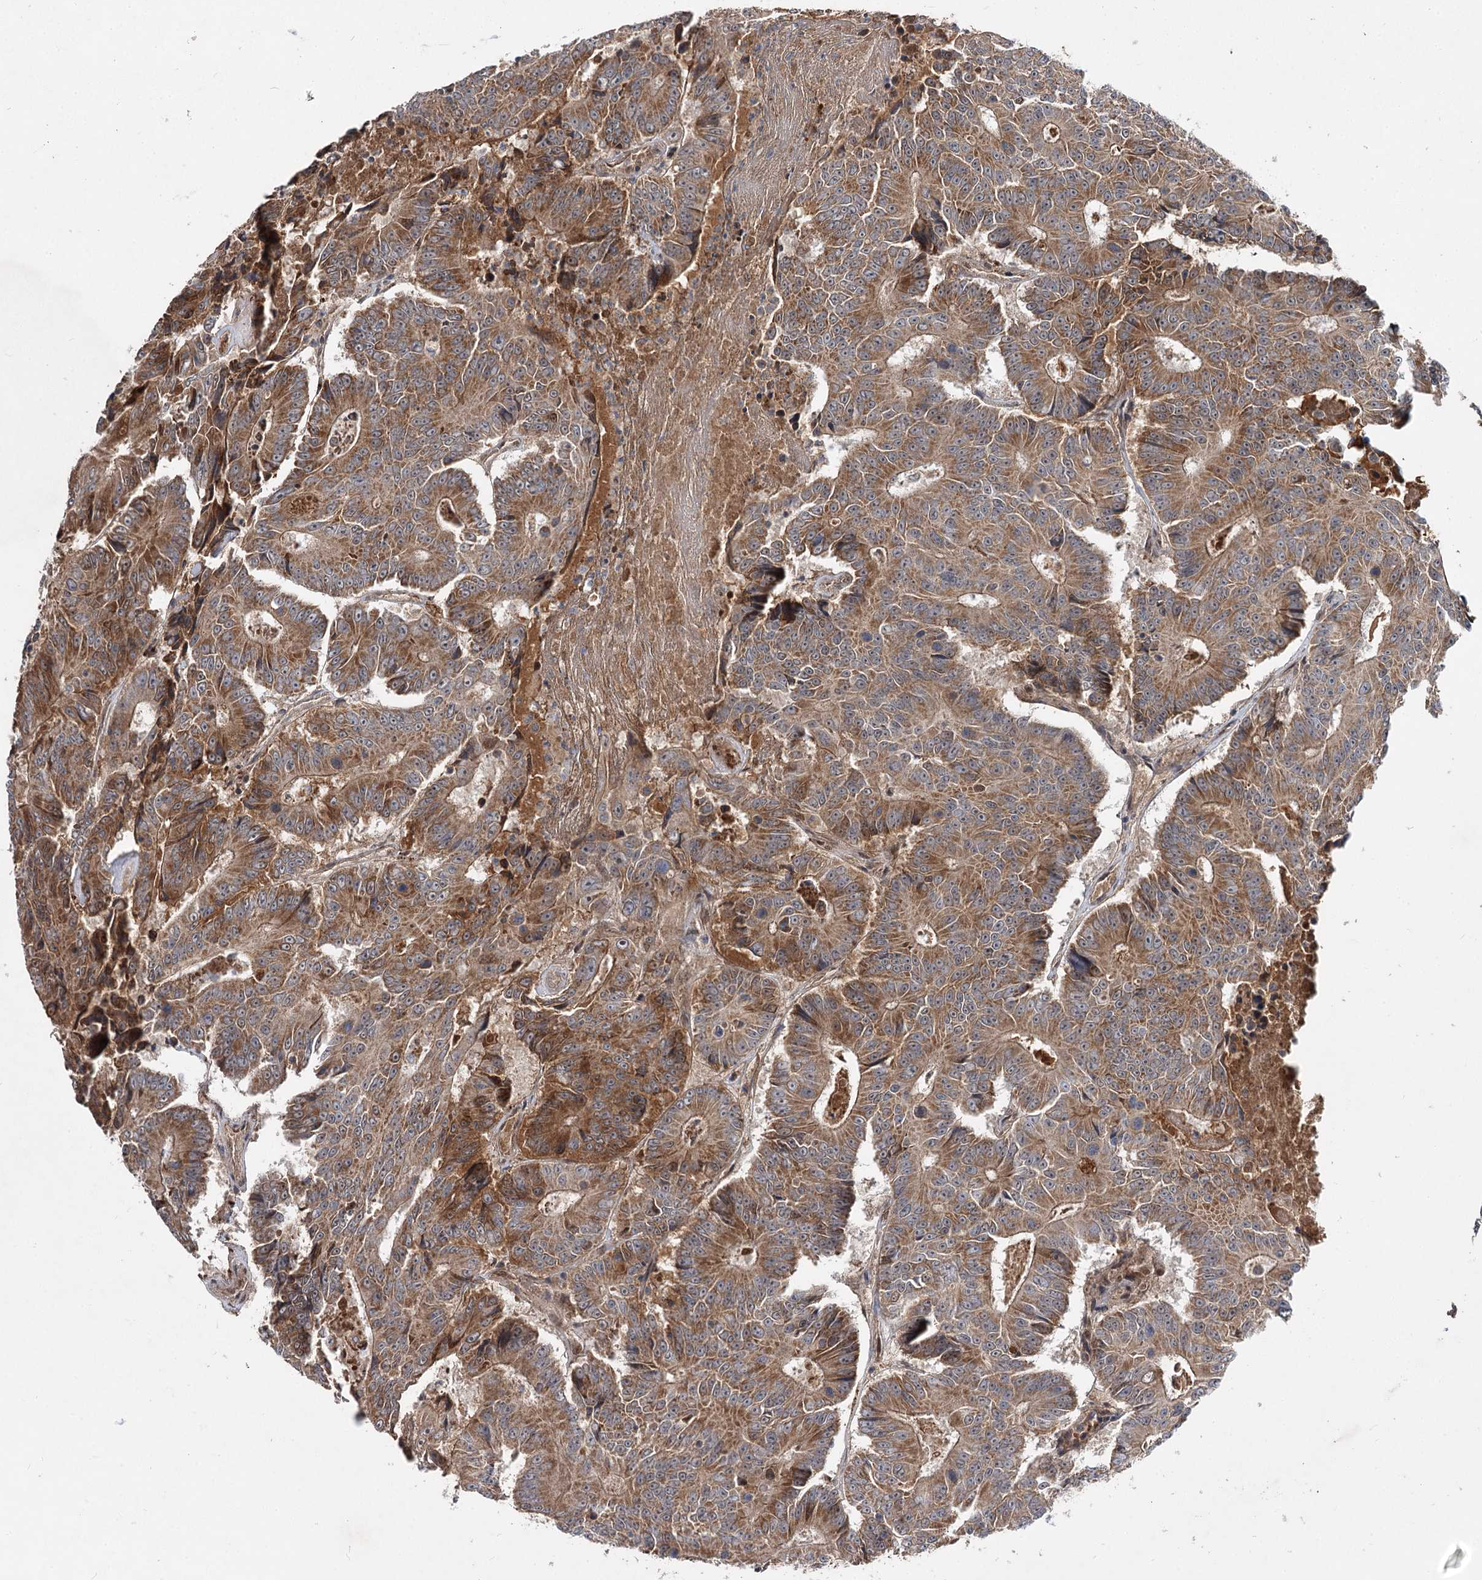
{"staining": {"intensity": "moderate", "quantity": ">75%", "location": "cytoplasmic/membranous"}, "tissue": "colorectal cancer", "cell_type": "Tumor cells", "image_type": "cancer", "snomed": [{"axis": "morphology", "description": "Adenocarcinoma, NOS"}, {"axis": "topography", "description": "Colon"}], "caption": "This photomicrograph demonstrates IHC staining of human adenocarcinoma (colorectal), with medium moderate cytoplasmic/membranous staining in about >75% of tumor cells.", "gene": "MSANTD2", "patient": {"sex": "male", "age": 83}}